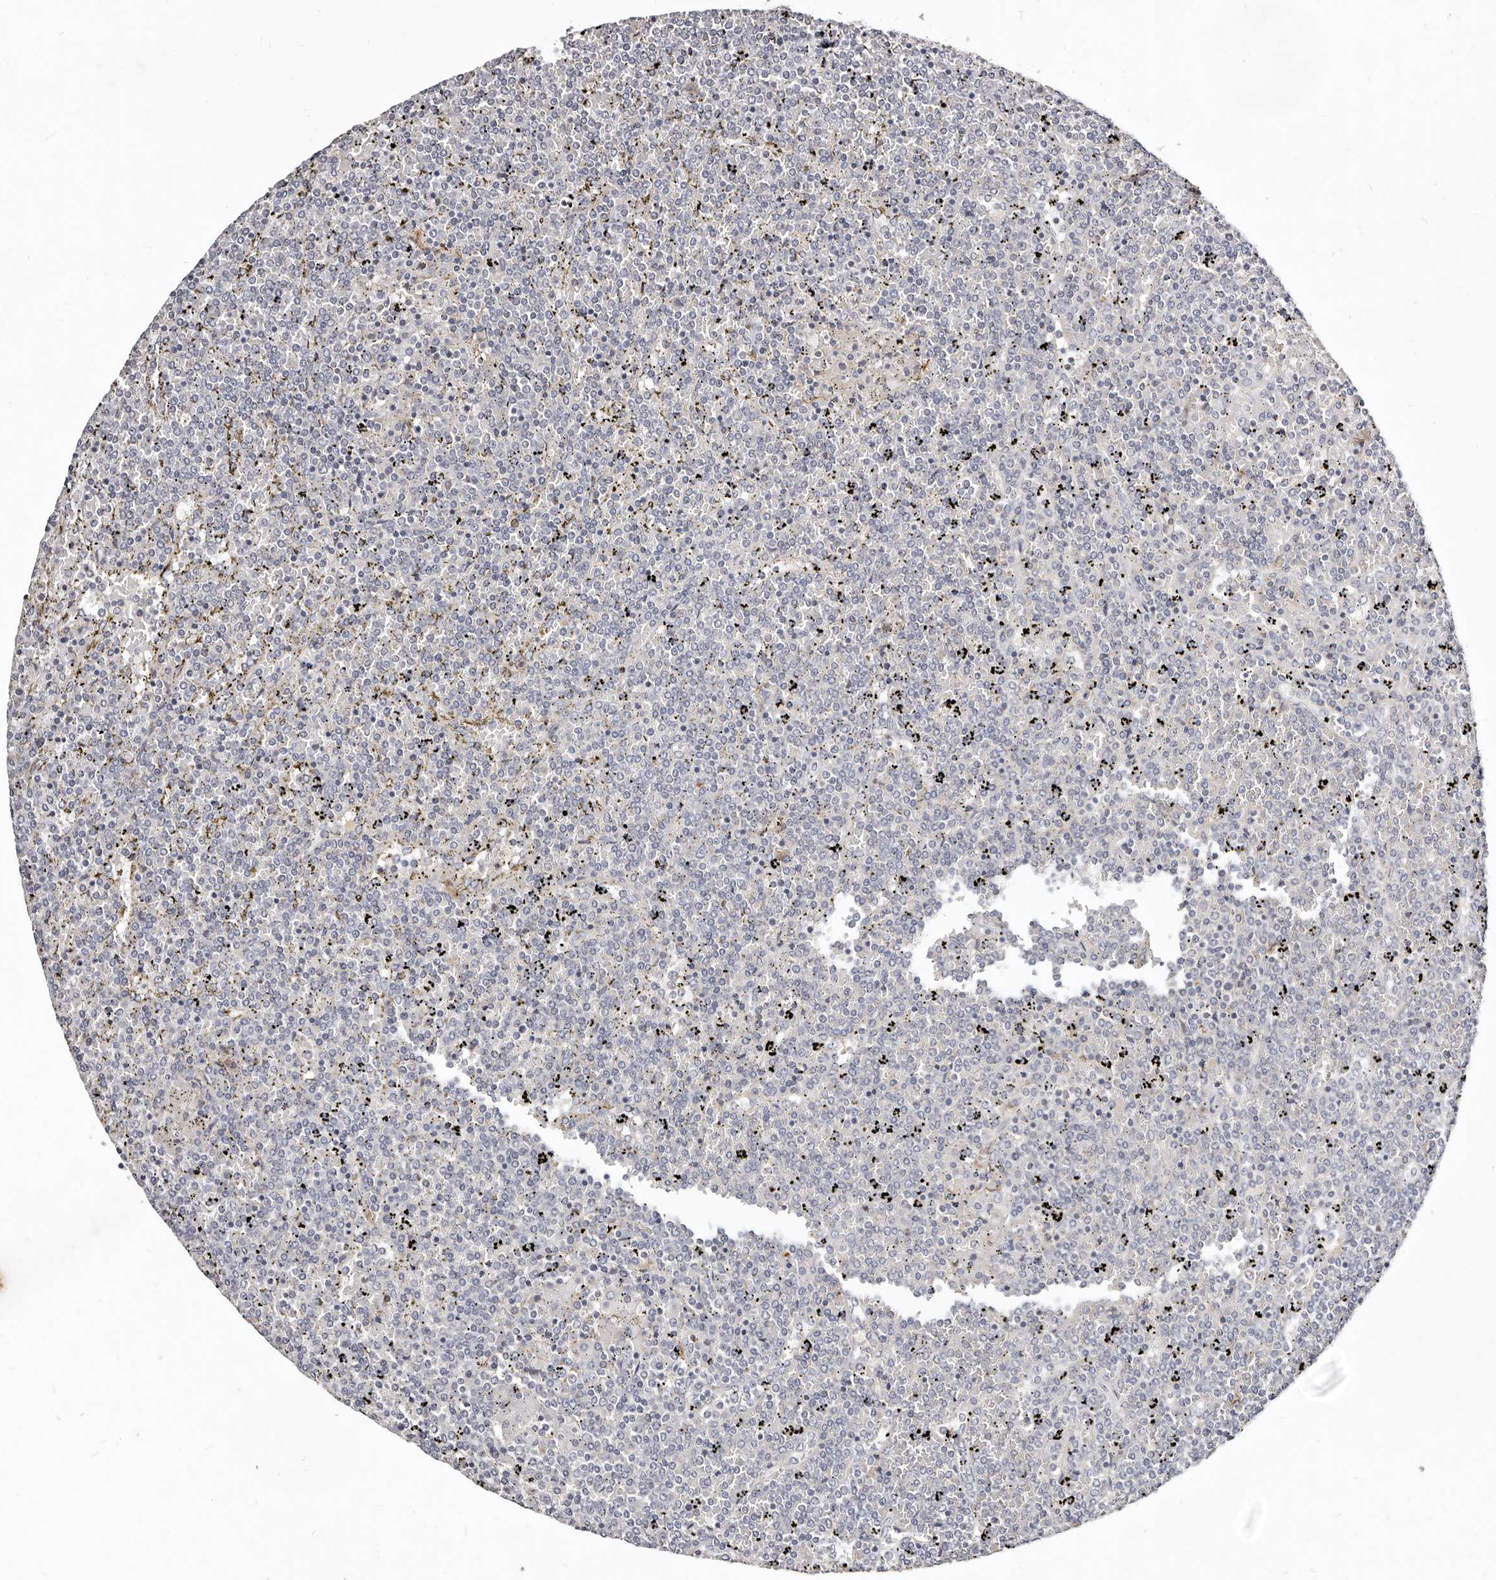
{"staining": {"intensity": "negative", "quantity": "none", "location": "none"}, "tissue": "lymphoma", "cell_type": "Tumor cells", "image_type": "cancer", "snomed": [{"axis": "morphology", "description": "Malignant lymphoma, non-Hodgkin's type, Low grade"}, {"axis": "topography", "description": "Spleen"}], "caption": "Histopathology image shows no significant protein expression in tumor cells of lymphoma.", "gene": "MRPS33", "patient": {"sex": "female", "age": 19}}